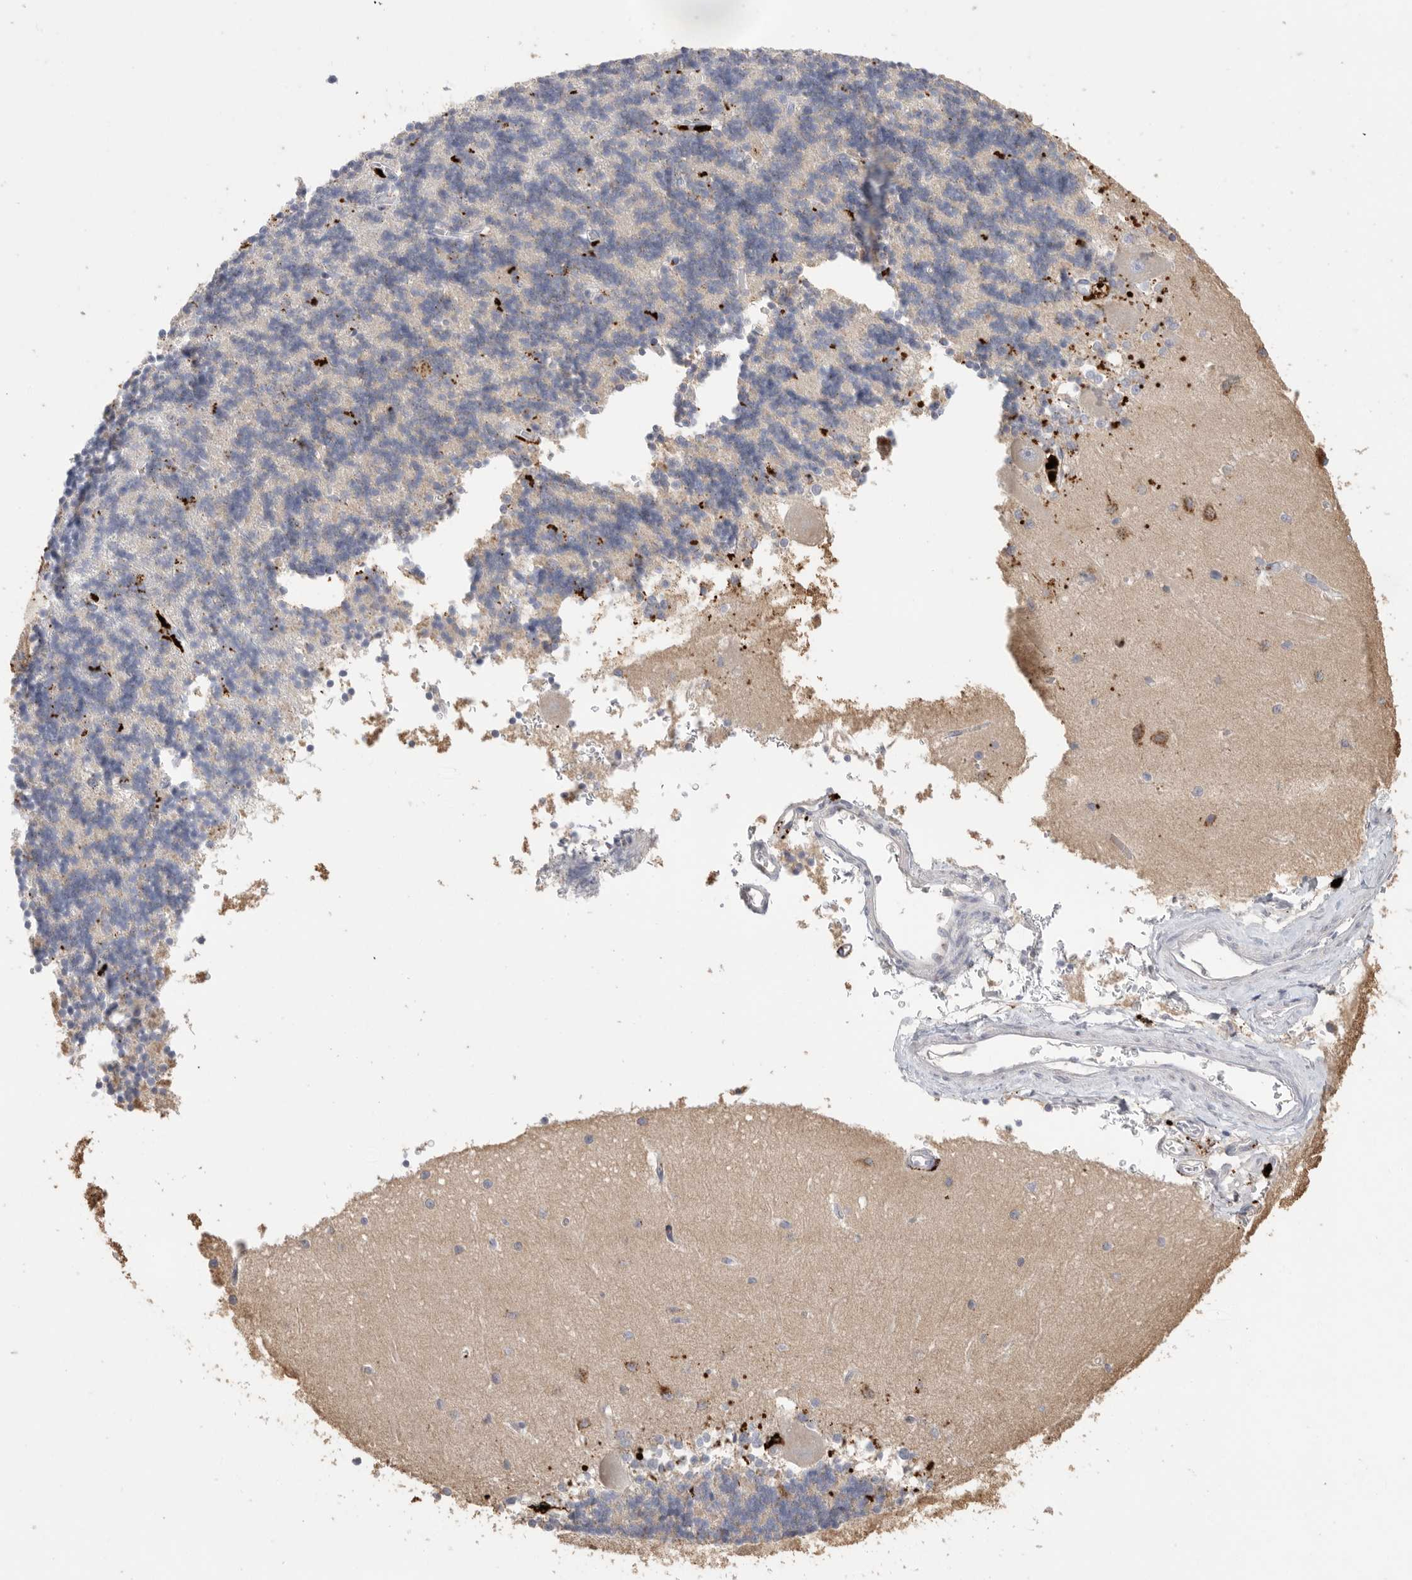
{"staining": {"intensity": "moderate", "quantity": "<25%", "location": "cytoplasmic/membranous"}, "tissue": "cerebellum", "cell_type": "Cells in granular layer", "image_type": "normal", "snomed": [{"axis": "morphology", "description": "Normal tissue, NOS"}, {"axis": "topography", "description": "Cerebellum"}], "caption": "An image showing moderate cytoplasmic/membranous positivity in about <25% of cells in granular layer in normal cerebellum, as visualized by brown immunohistochemical staining.", "gene": "GGH", "patient": {"sex": "male", "age": 37}}